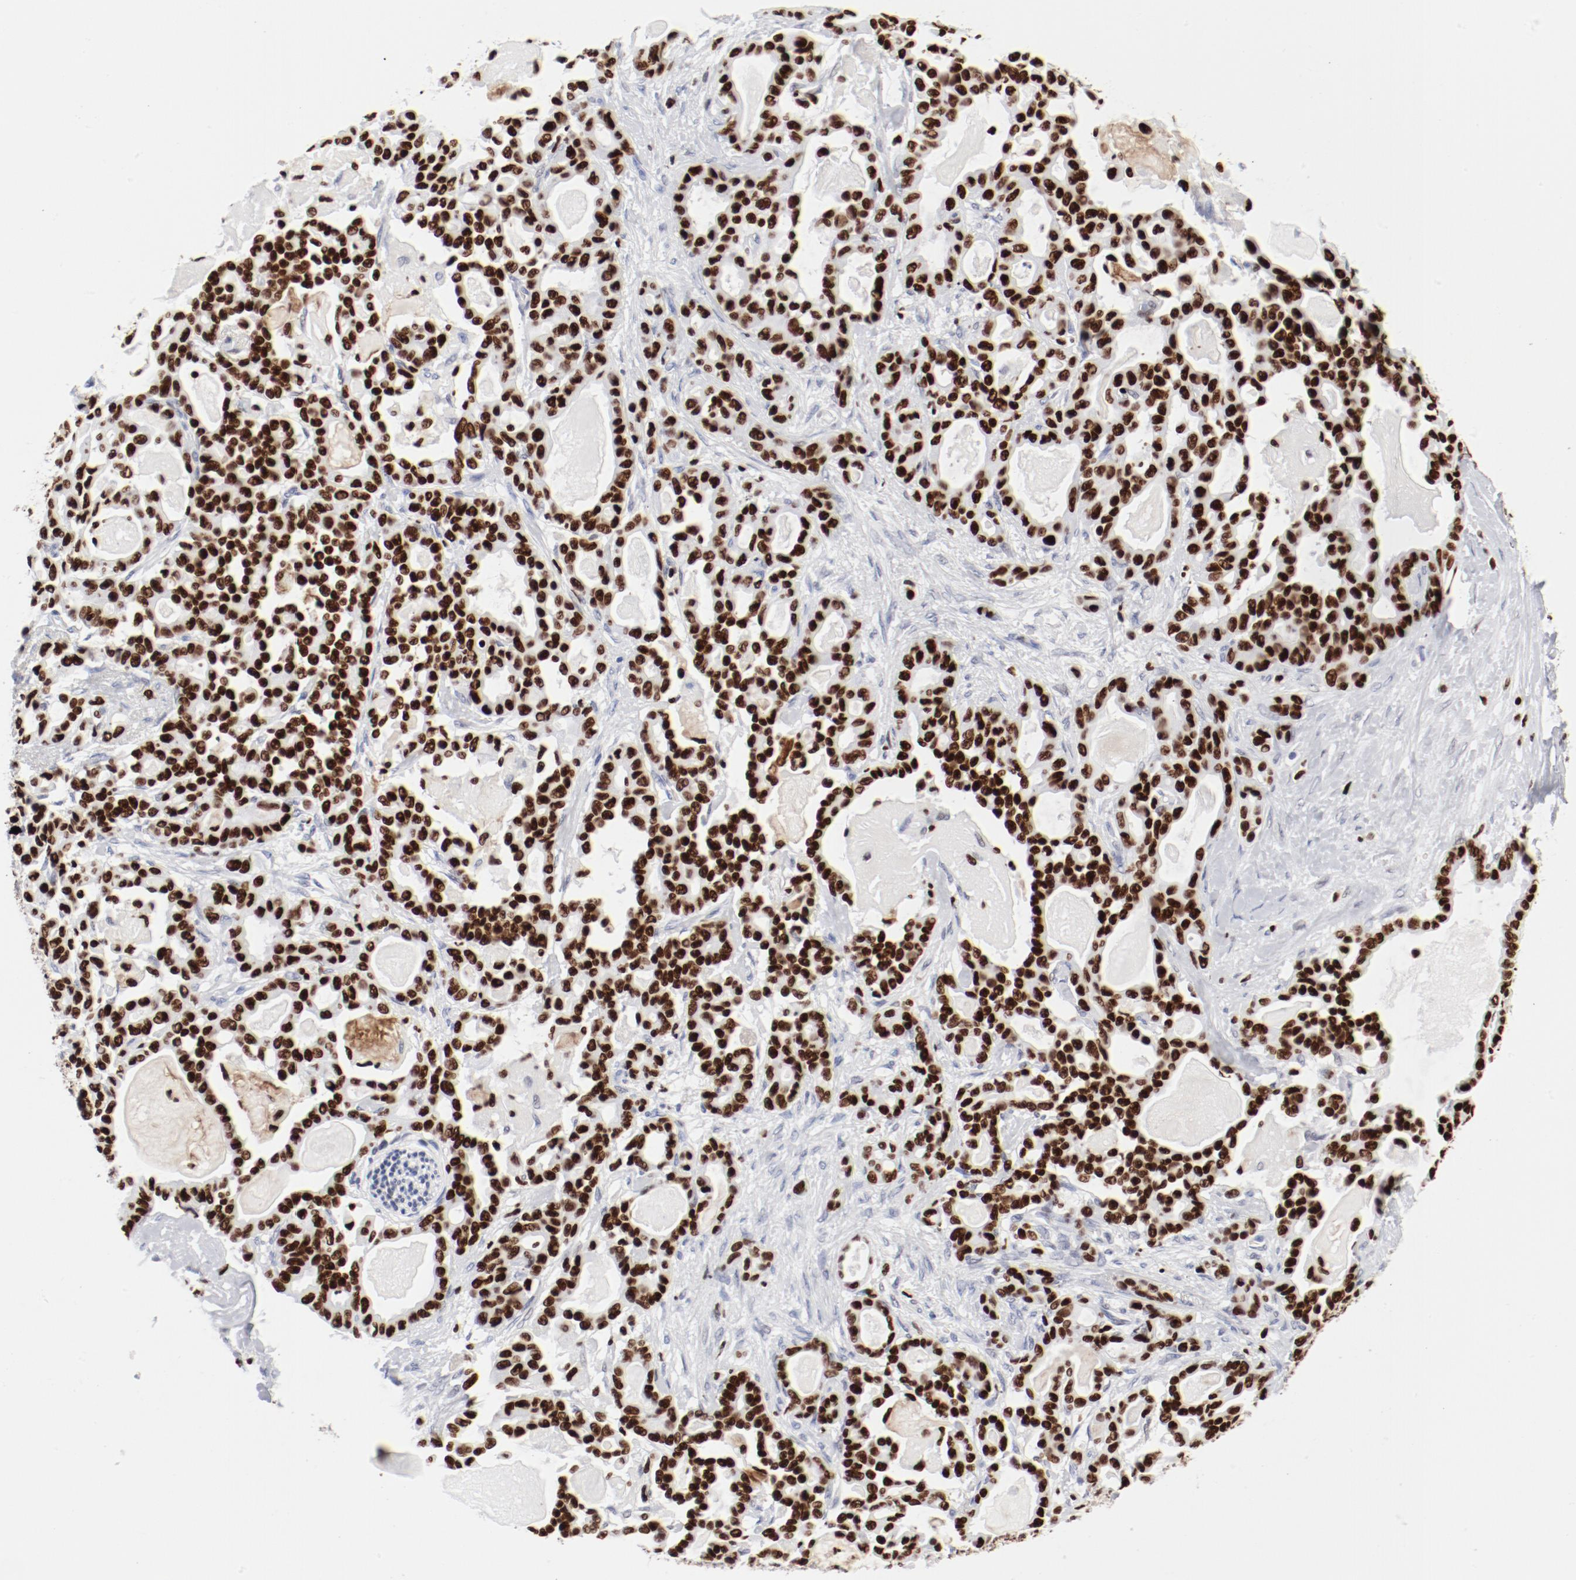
{"staining": {"intensity": "strong", "quantity": ">75%", "location": "nuclear"}, "tissue": "pancreatic cancer", "cell_type": "Tumor cells", "image_type": "cancer", "snomed": [{"axis": "morphology", "description": "Adenocarcinoma, NOS"}, {"axis": "topography", "description": "Pancreas"}], "caption": "Pancreatic adenocarcinoma was stained to show a protein in brown. There is high levels of strong nuclear positivity in about >75% of tumor cells.", "gene": "SMARCC2", "patient": {"sex": "male", "age": 63}}